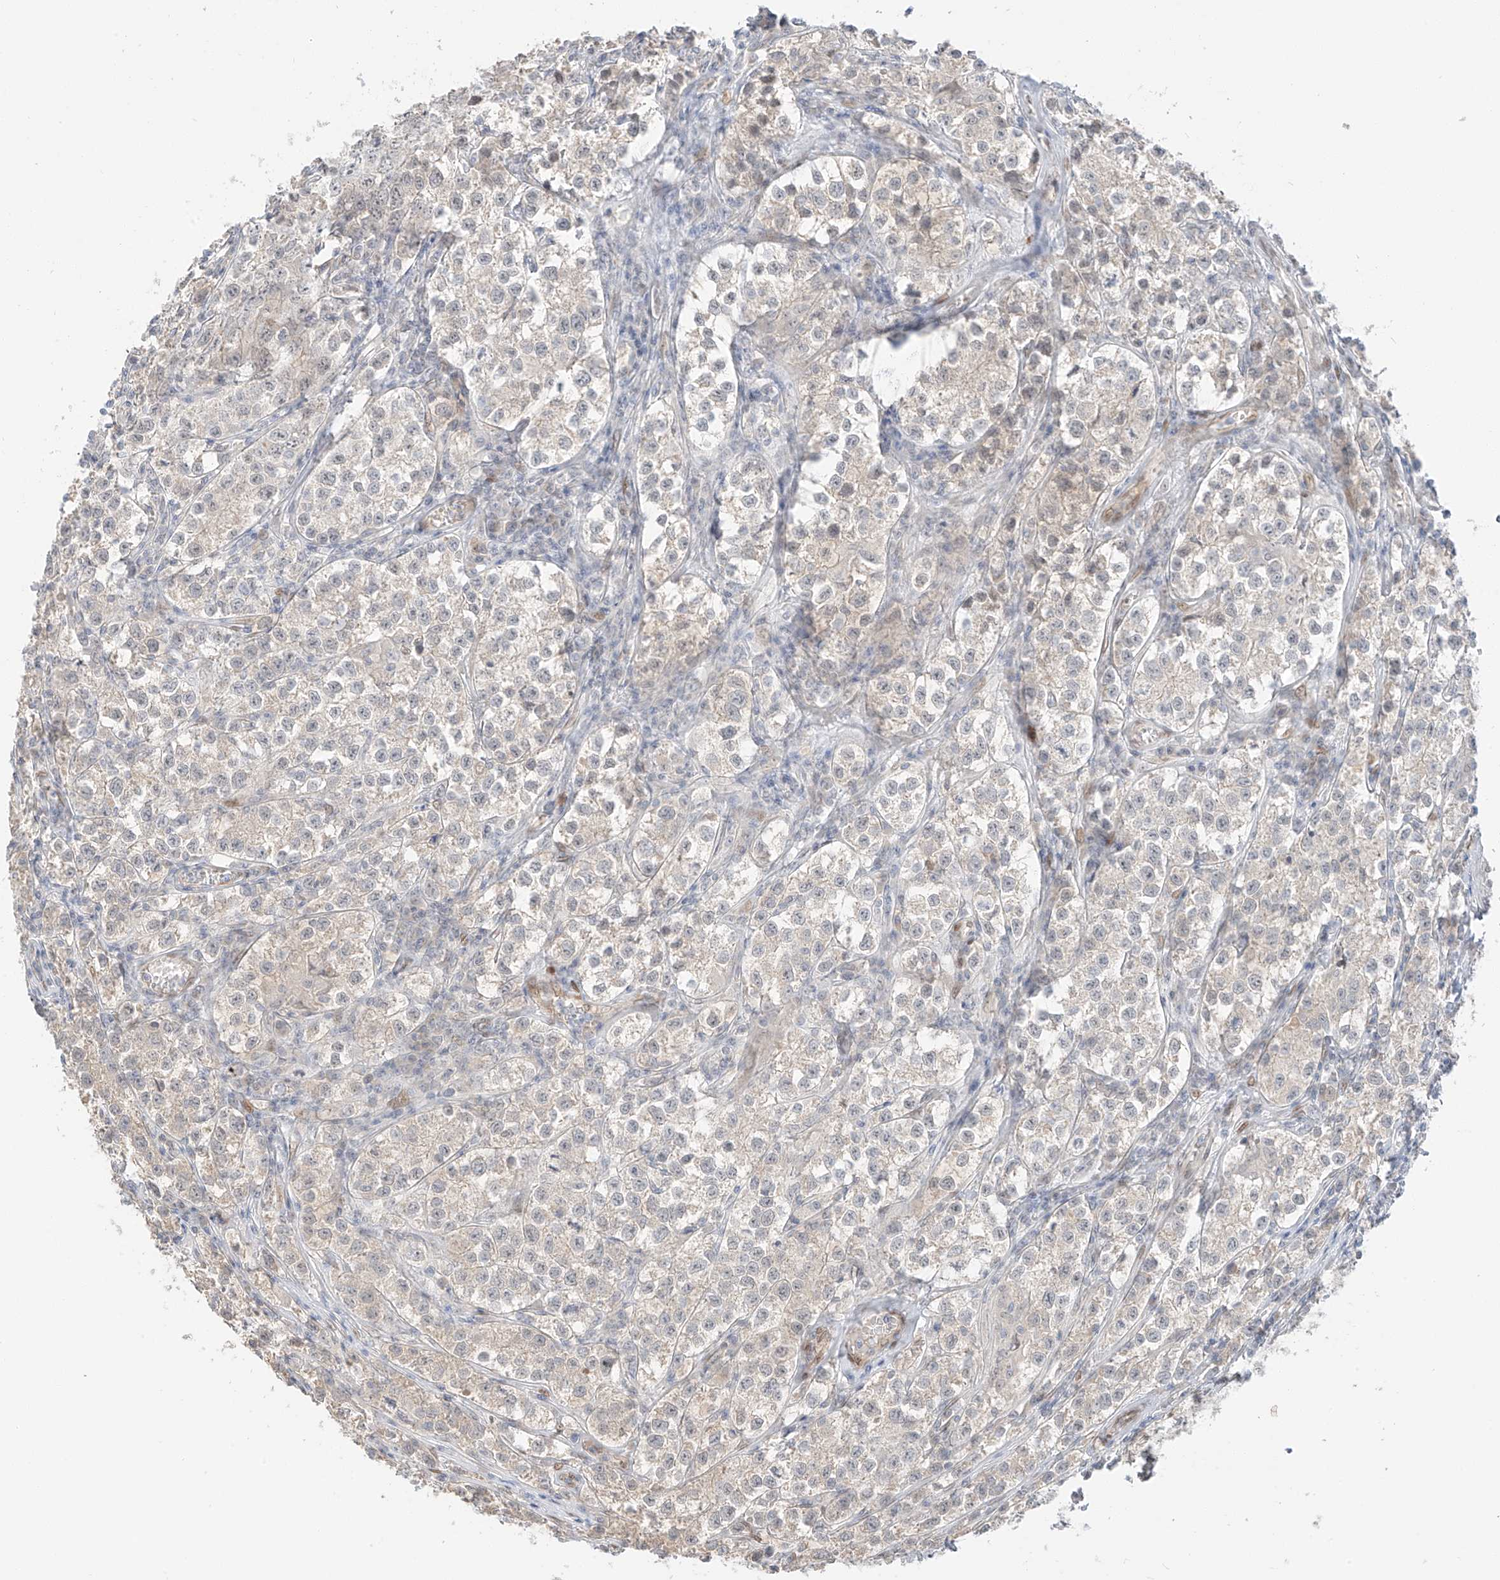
{"staining": {"intensity": "negative", "quantity": "none", "location": "none"}, "tissue": "testis cancer", "cell_type": "Tumor cells", "image_type": "cancer", "snomed": [{"axis": "morphology", "description": "Seminoma, NOS"}, {"axis": "morphology", "description": "Carcinoma, Embryonal, NOS"}, {"axis": "topography", "description": "Testis"}], "caption": "Immunohistochemistry micrograph of testis seminoma stained for a protein (brown), which shows no positivity in tumor cells.", "gene": "ZNF774", "patient": {"sex": "male", "age": 43}}